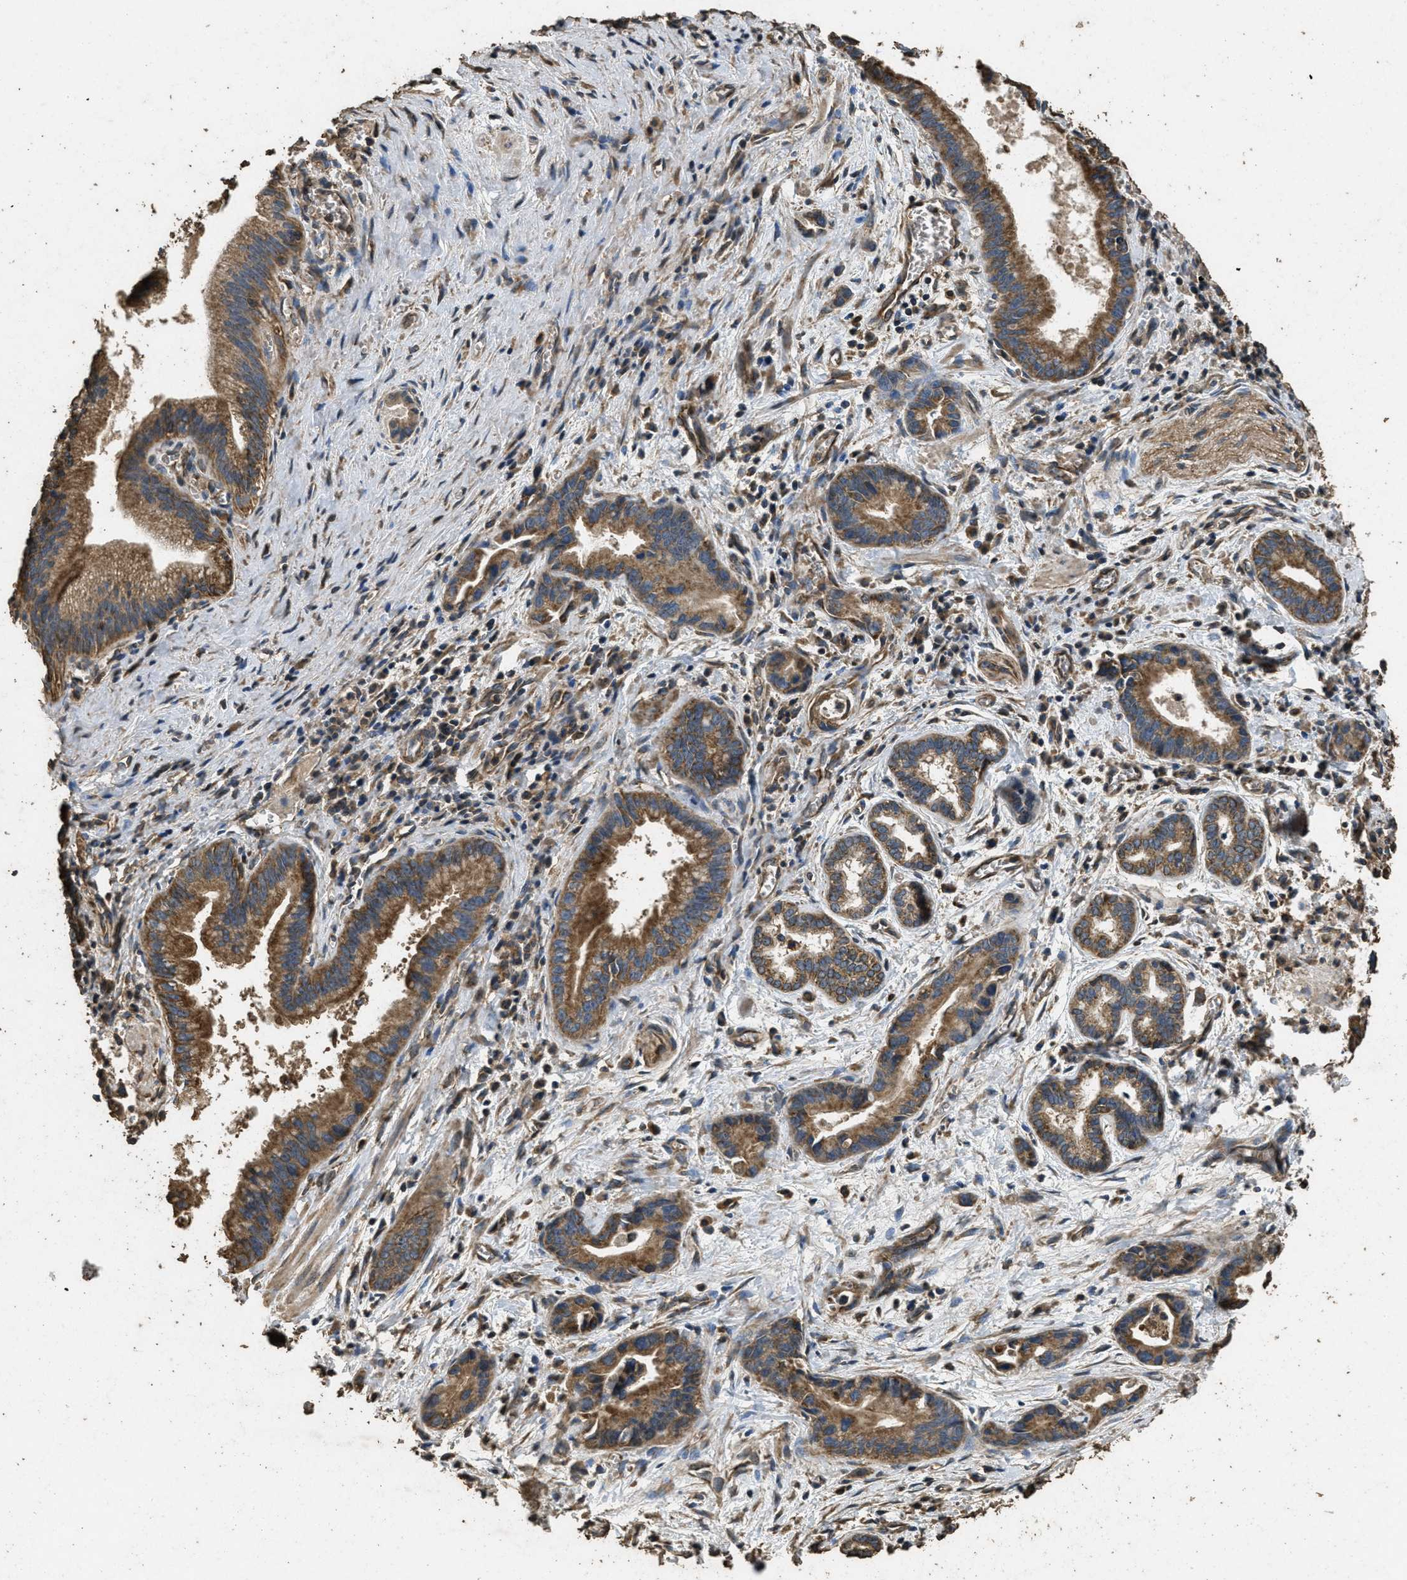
{"staining": {"intensity": "moderate", "quantity": ">75%", "location": "cytoplasmic/membranous"}, "tissue": "liver cancer", "cell_type": "Tumor cells", "image_type": "cancer", "snomed": [{"axis": "morphology", "description": "Cholangiocarcinoma"}, {"axis": "topography", "description": "Liver"}], "caption": "A brown stain highlights moderate cytoplasmic/membranous staining of a protein in human liver cholangiocarcinoma tumor cells.", "gene": "CYRIA", "patient": {"sex": "female", "age": 55}}